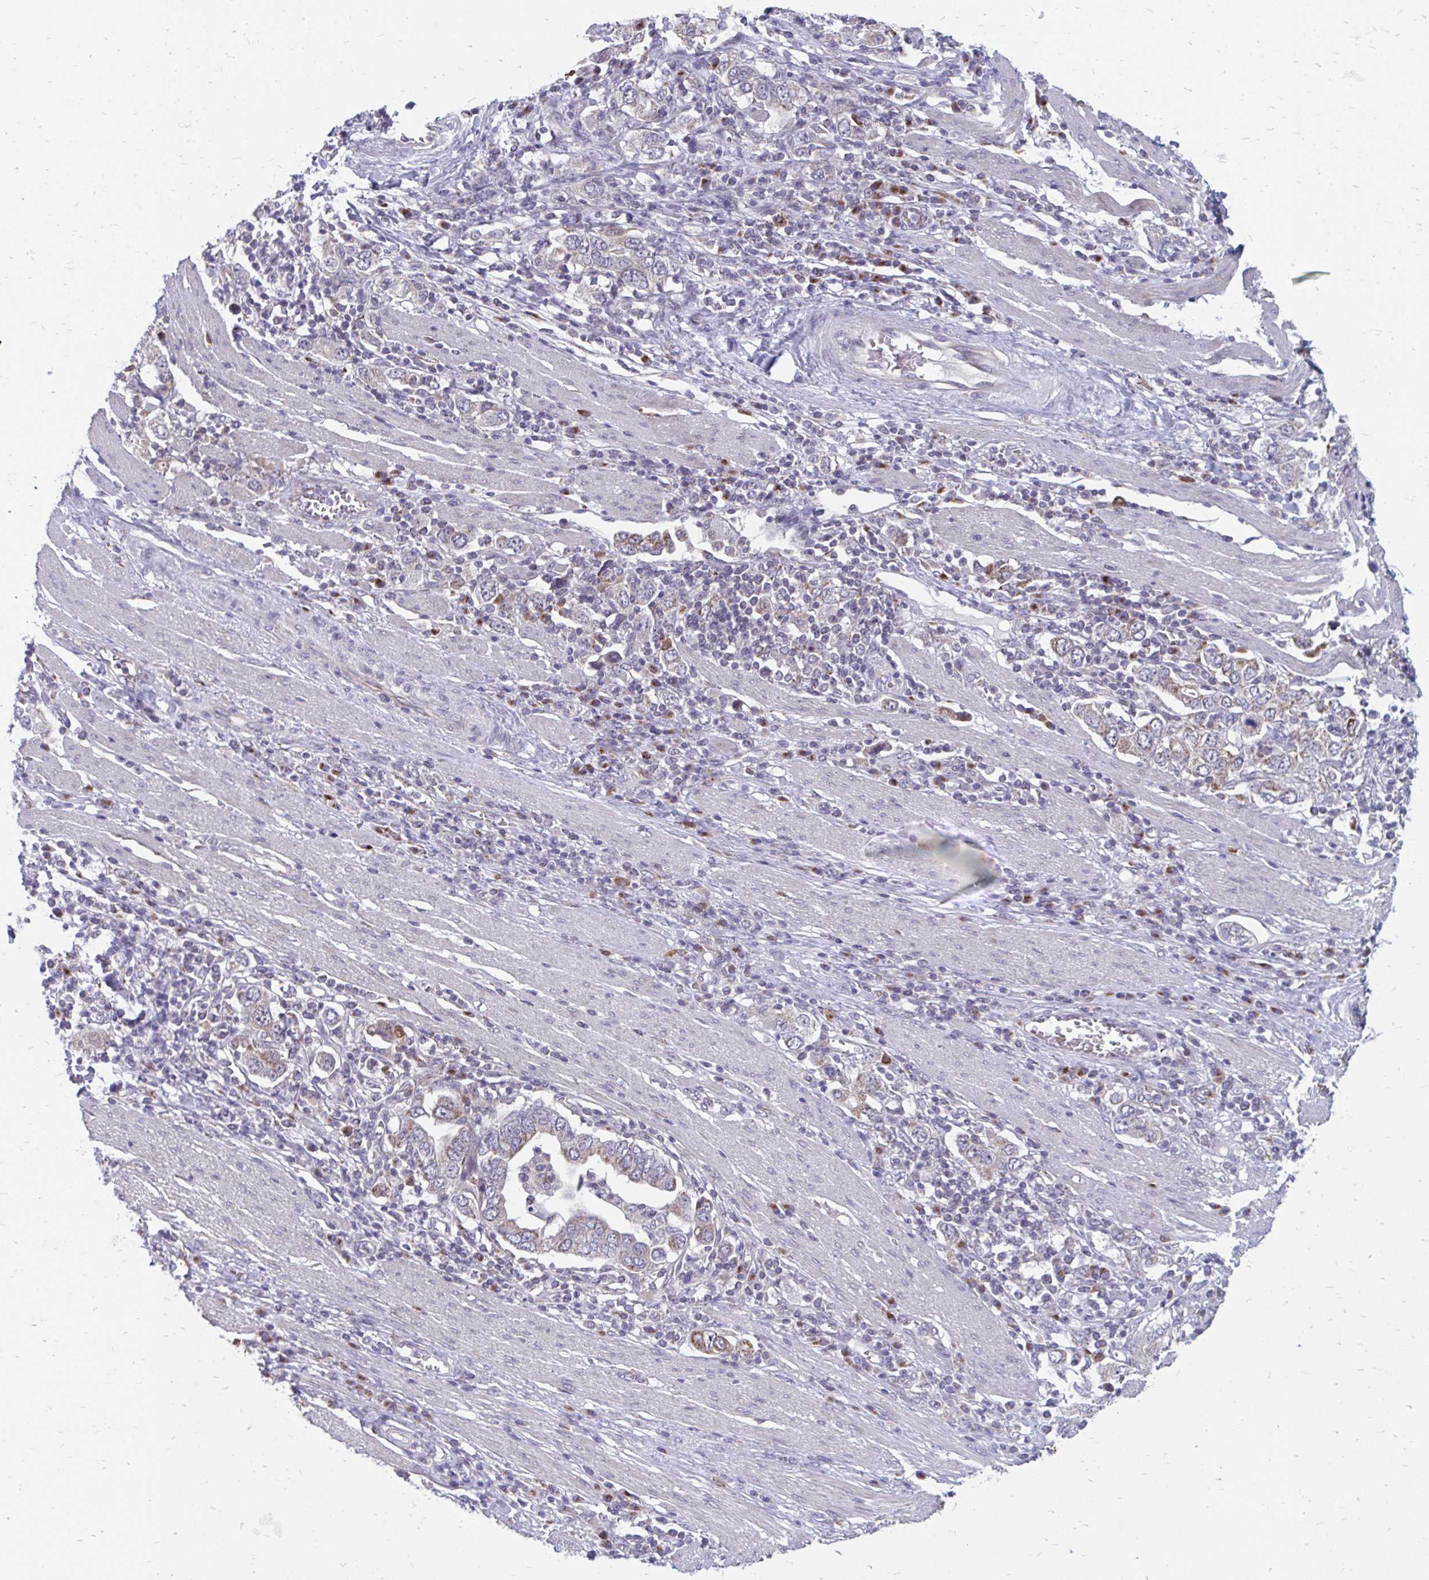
{"staining": {"intensity": "weak", "quantity": "25%-75%", "location": "cytoplasmic/membranous"}, "tissue": "stomach cancer", "cell_type": "Tumor cells", "image_type": "cancer", "snomed": [{"axis": "morphology", "description": "Adenocarcinoma, NOS"}, {"axis": "topography", "description": "Stomach, upper"}, {"axis": "topography", "description": "Stomach"}], "caption": "Weak cytoplasmic/membranous expression is appreciated in about 25%-75% of tumor cells in stomach cancer (adenocarcinoma).", "gene": "PABIR3", "patient": {"sex": "male", "age": 62}}